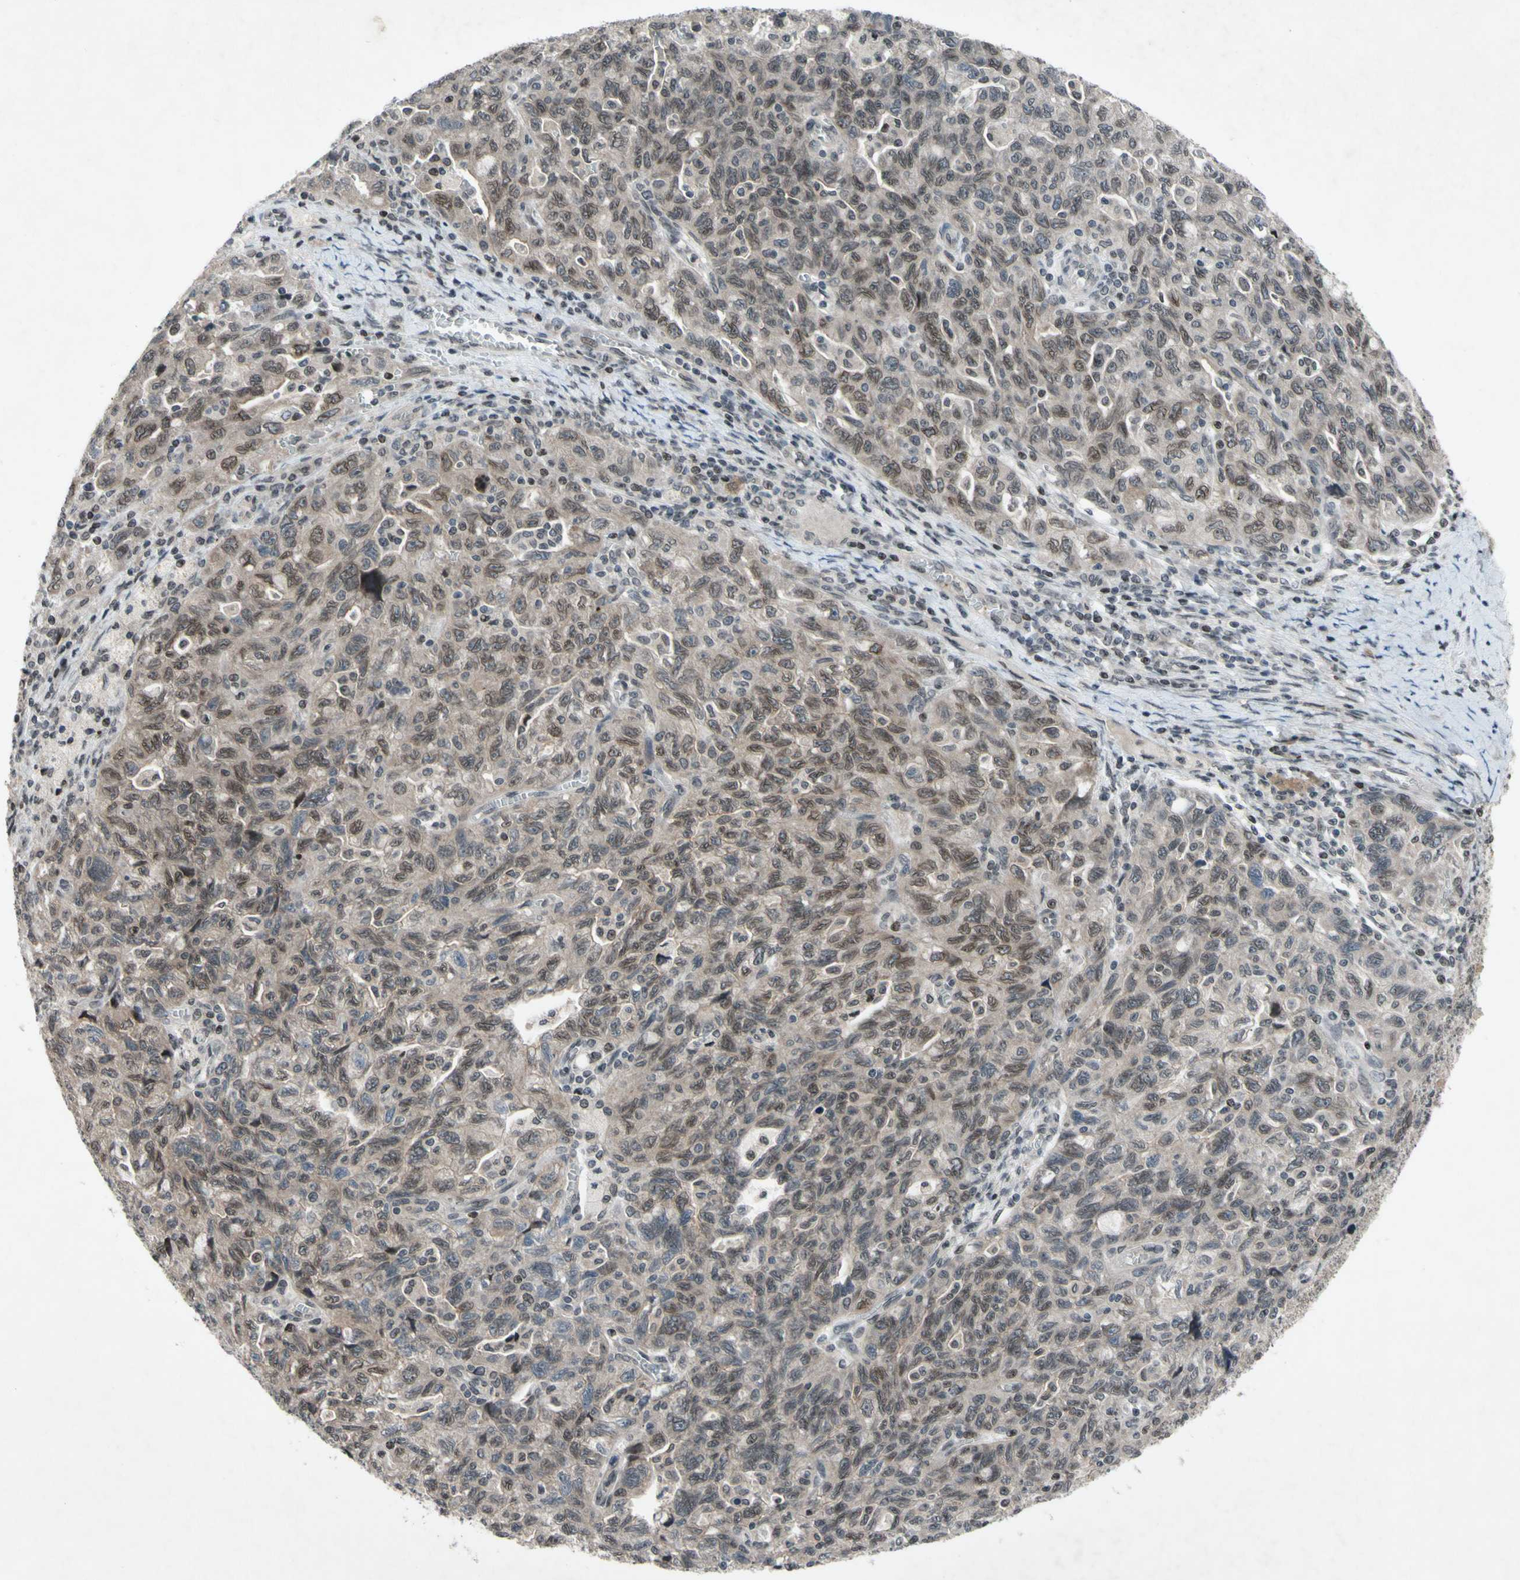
{"staining": {"intensity": "weak", "quantity": "25%-75%", "location": "cytoplasmic/membranous,nuclear"}, "tissue": "ovarian cancer", "cell_type": "Tumor cells", "image_type": "cancer", "snomed": [{"axis": "morphology", "description": "Carcinoma, NOS"}, {"axis": "morphology", "description": "Cystadenocarcinoma, serous, NOS"}, {"axis": "topography", "description": "Ovary"}], "caption": "Immunohistochemical staining of human ovarian cancer (carcinoma) demonstrates low levels of weak cytoplasmic/membranous and nuclear protein positivity in approximately 25%-75% of tumor cells. Nuclei are stained in blue.", "gene": "XPO1", "patient": {"sex": "female", "age": 69}}